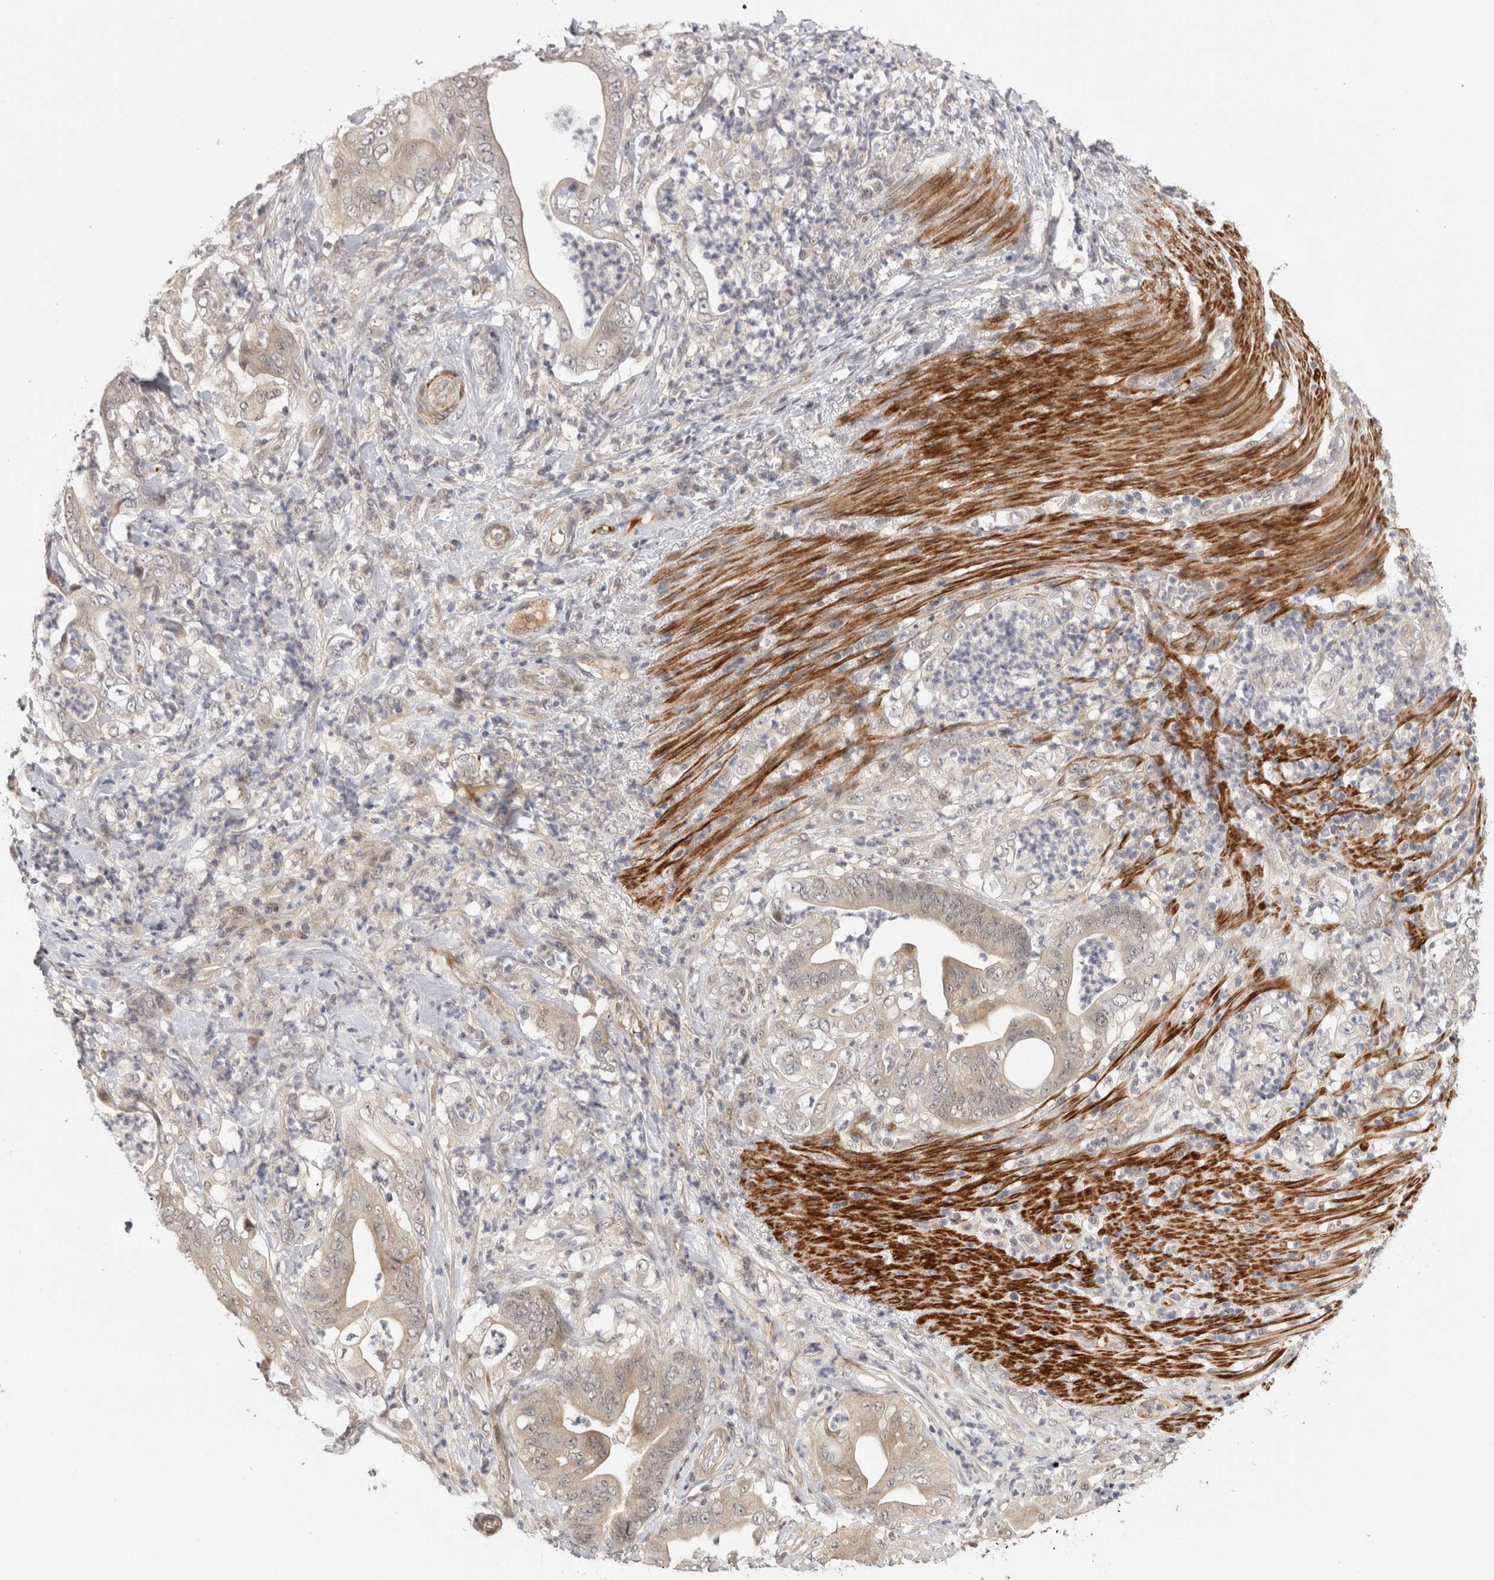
{"staining": {"intensity": "weak", "quantity": "25%-75%", "location": "cytoplasmic/membranous"}, "tissue": "stomach cancer", "cell_type": "Tumor cells", "image_type": "cancer", "snomed": [{"axis": "morphology", "description": "Adenocarcinoma, NOS"}, {"axis": "topography", "description": "Stomach"}], "caption": "Immunohistochemistry image of stomach cancer stained for a protein (brown), which exhibits low levels of weak cytoplasmic/membranous staining in about 25%-75% of tumor cells.", "gene": "ZNF318", "patient": {"sex": "female", "age": 73}}